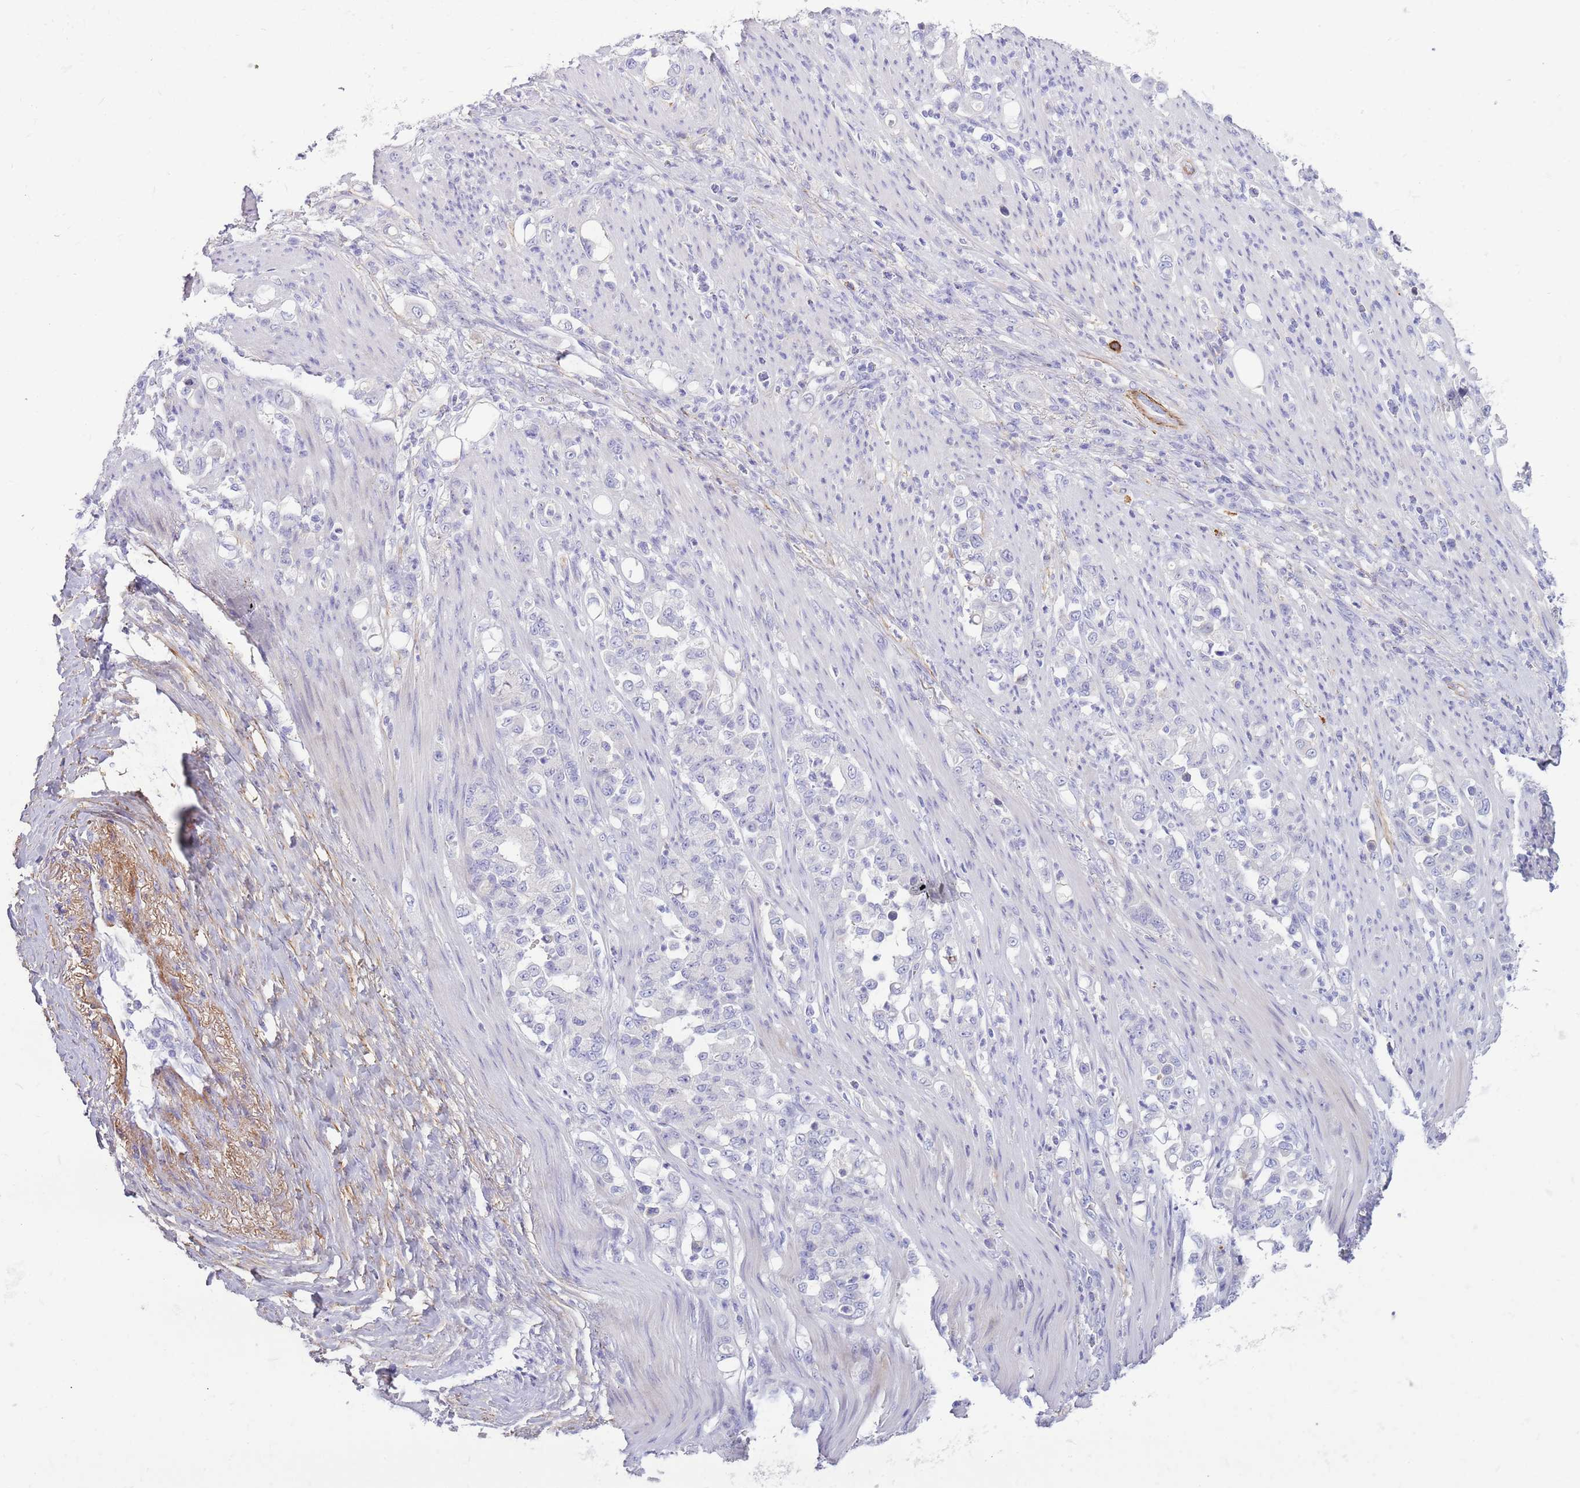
{"staining": {"intensity": "negative", "quantity": "none", "location": "none"}, "tissue": "stomach cancer", "cell_type": "Tumor cells", "image_type": "cancer", "snomed": [{"axis": "morphology", "description": "Normal tissue, NOS"}, {"axis": "morphology", "description": "Adenocarcinoma, NOS"}, {"axis": "topography", "description": "Stomach"}], "caption": "Micrograph shows no protein expression in tumor cells of adenocarcinoma (stomach) tissue.", "gene": "LEPROTL1", "patient": {"sex": "female", "age": 79}}